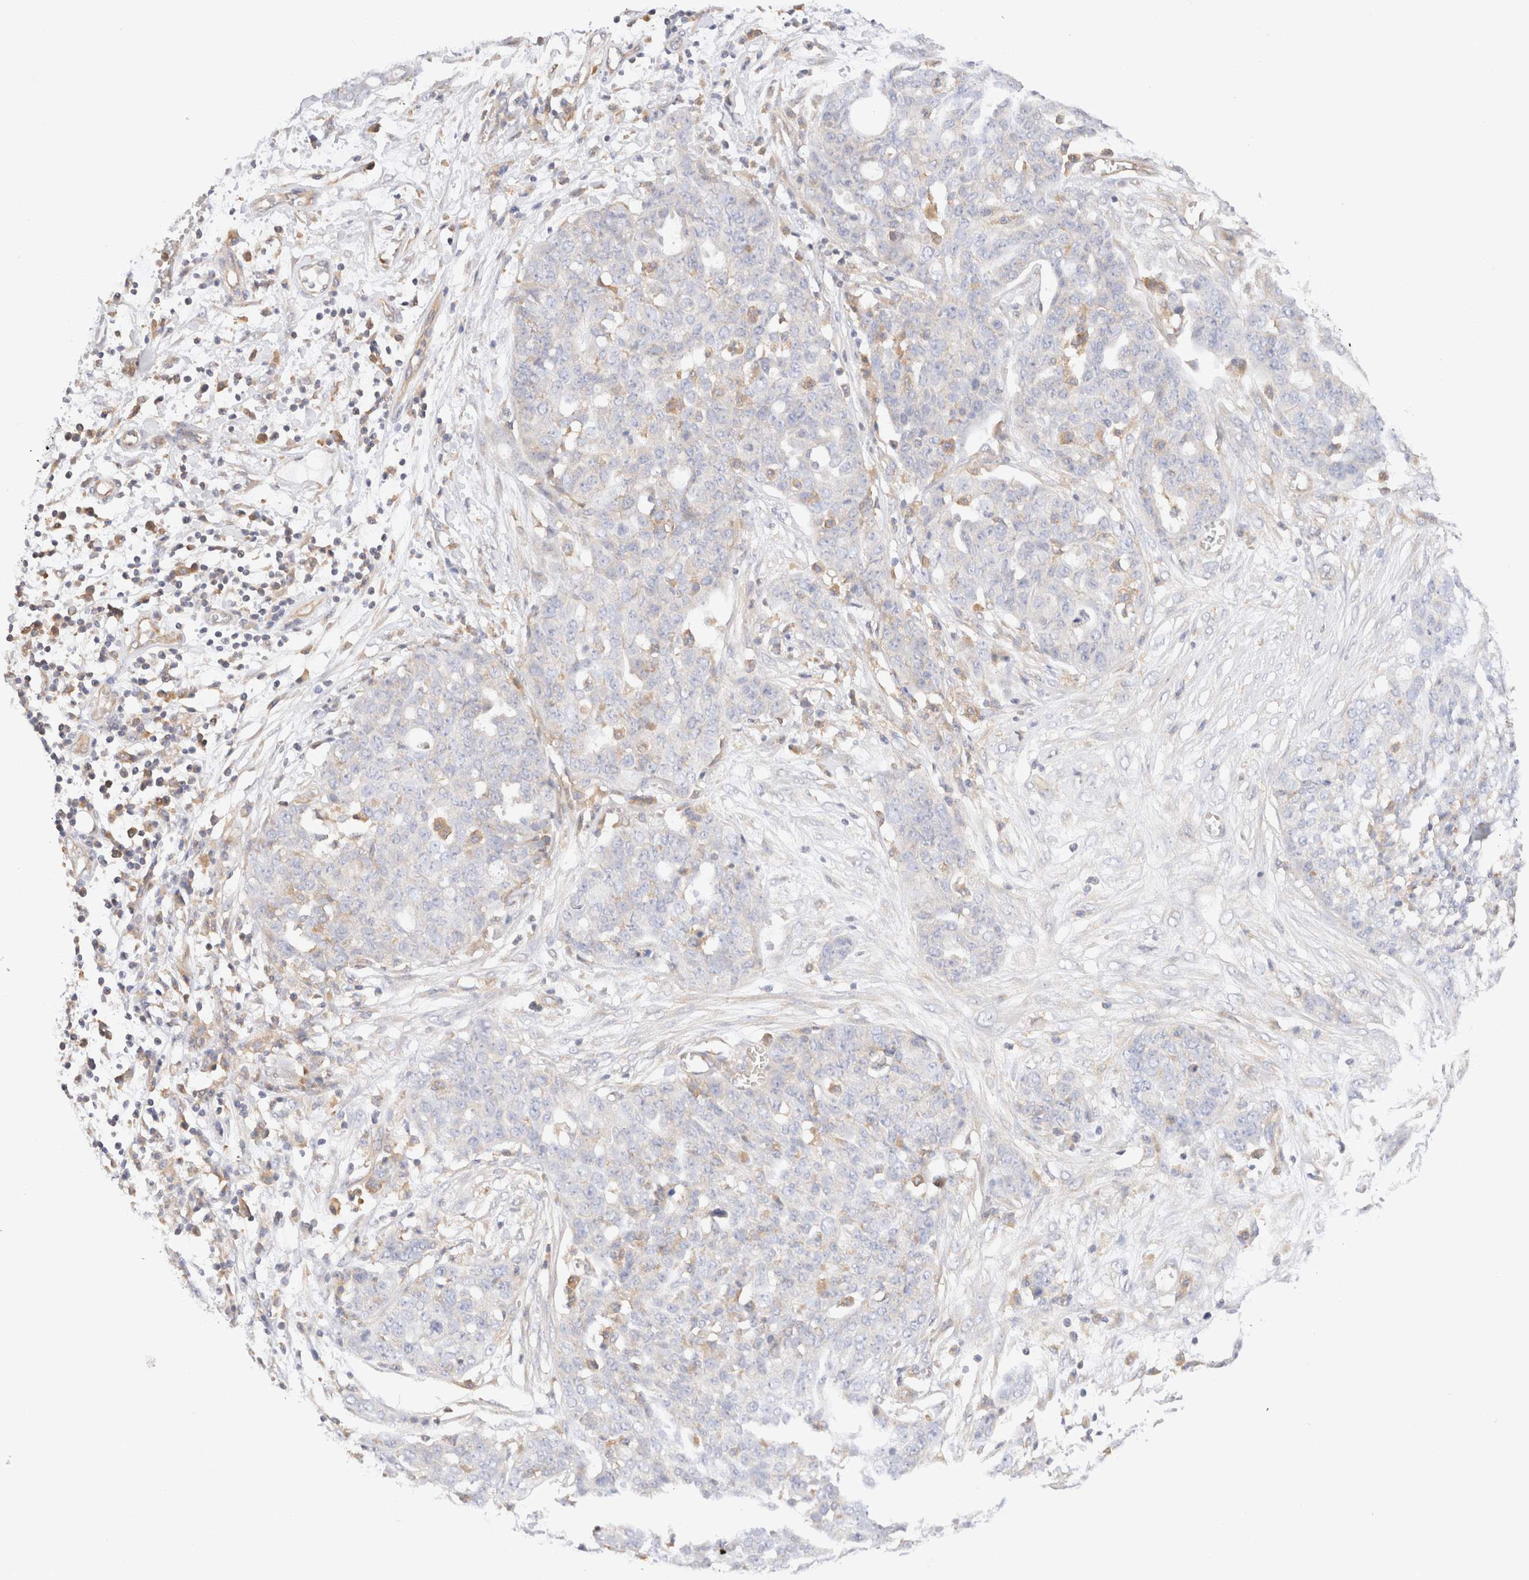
{"staining": {"intensity": "negative", "quantity": "none", "location": "none"}, "tissue": "ovarian cancer", "cell_type": "Tumor cells", "image_type": "cancer", "snomed": [{"axis": "morphology", "description": "Cystadenocarcinoma, serous, NOS"}, {"axis": "topography", "description": "Soft tissue"}, {"axis": "topography", "description": "Ovary"}], "caption": "Immunohistochemistry (IHC) of ovarian serous cystadenocarcinoma demonstrates no staining in tumor cells.", "gene": "RABEP1", "patient": {"sex": "female", "age": 57}}